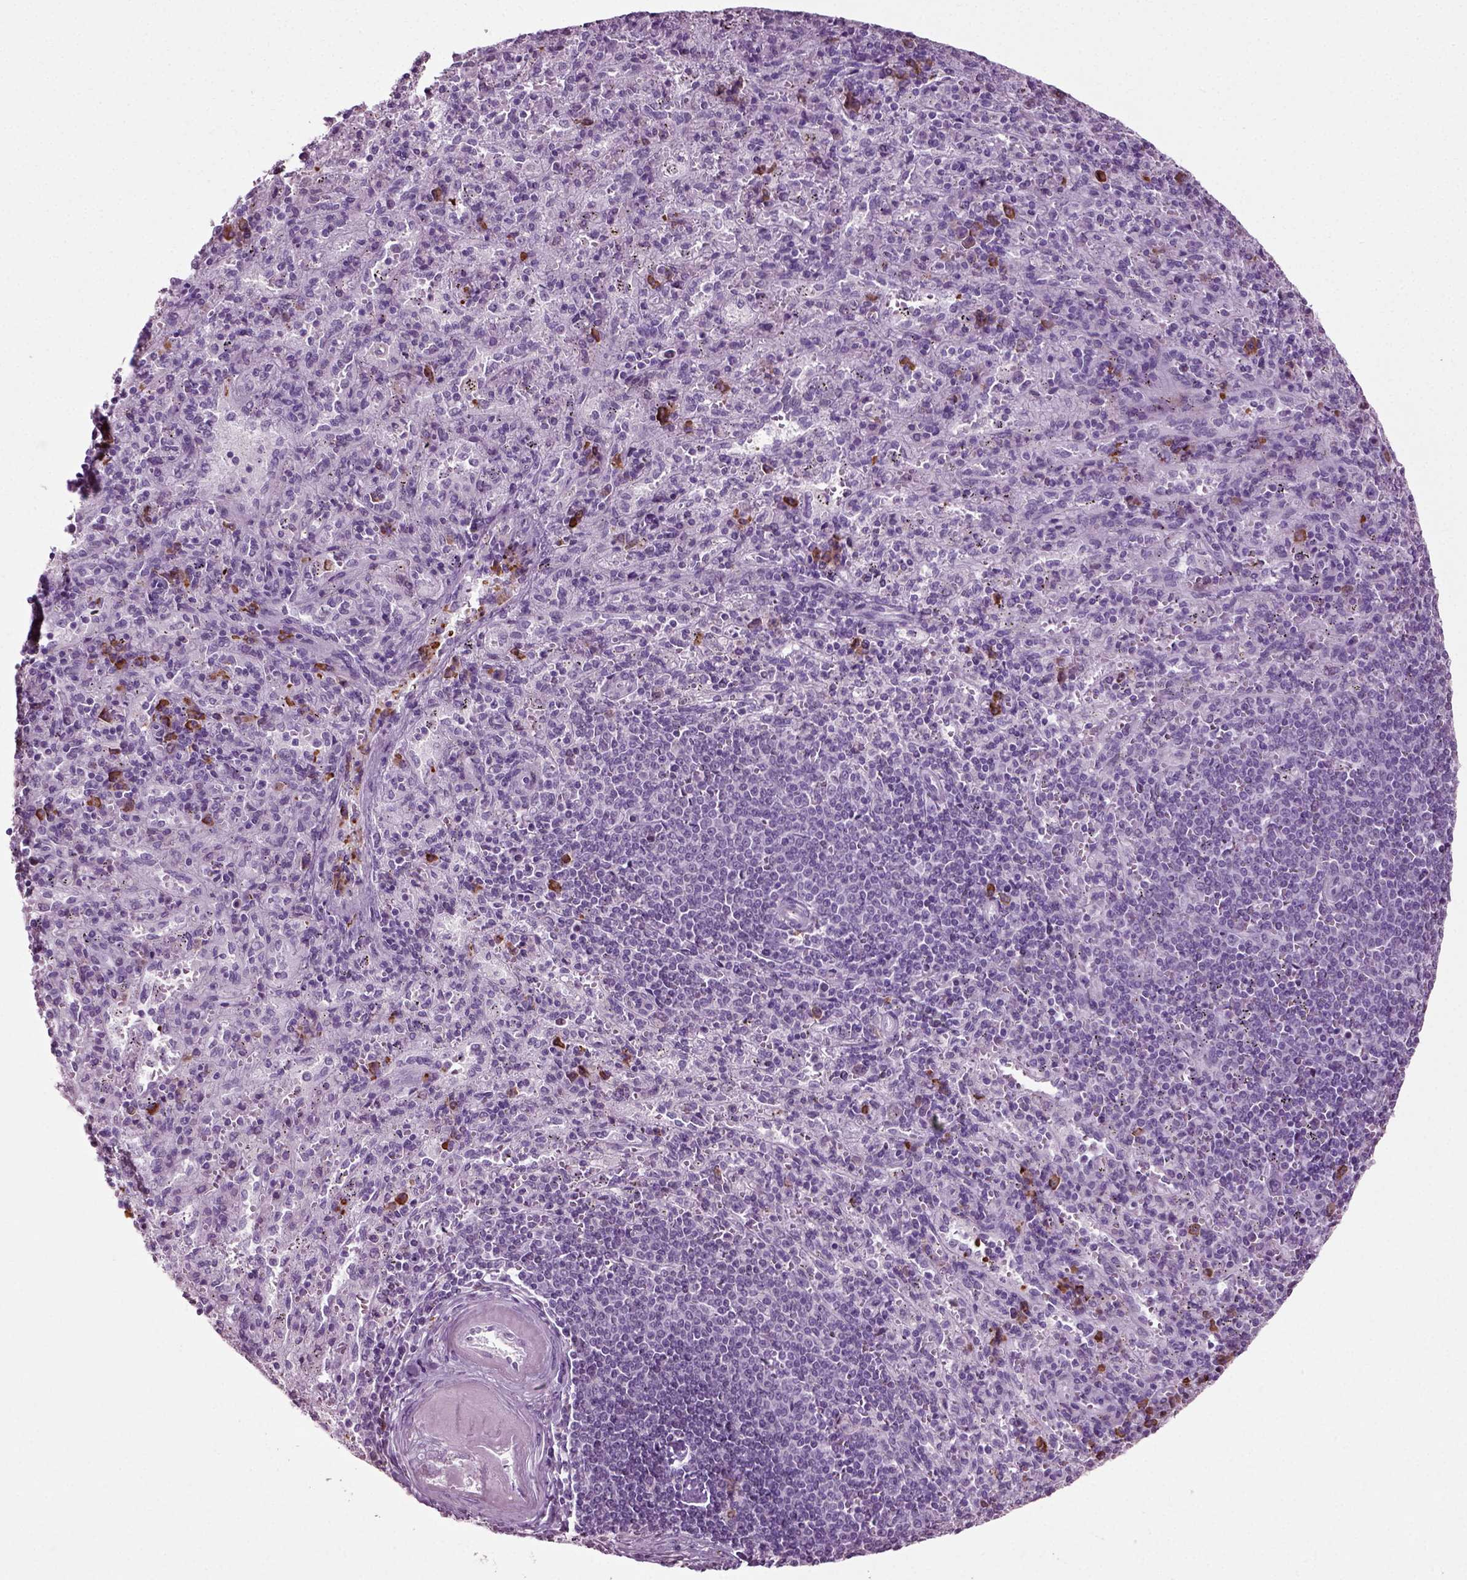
{"staining": {"intensity": "moderate", "quantity": "<25%", "location": "cytoplasmic/membranous"}, "tissue": "spleen", "cell_type": "Cells in red pulp", "image_type": "normal", "snomed": [{"axis": "morphology", "description": "Normal tissue, NOS"}, {"axis": "topography", "description": "Spleen"}], "caption": "Immunohistochemistry of benign human spleen demonstrates low levels of moderate cytoplasmic/membranous expression in approximately <25% of cells in red pulp. Using DAB (3,3'-diaminobenzidine) (brown) and hematoxylin (blue) stains, captured at high magnification using brightfield microscopy.", "gene": "SLC26A8", "patient": {"sex": "male", "age": 57}}